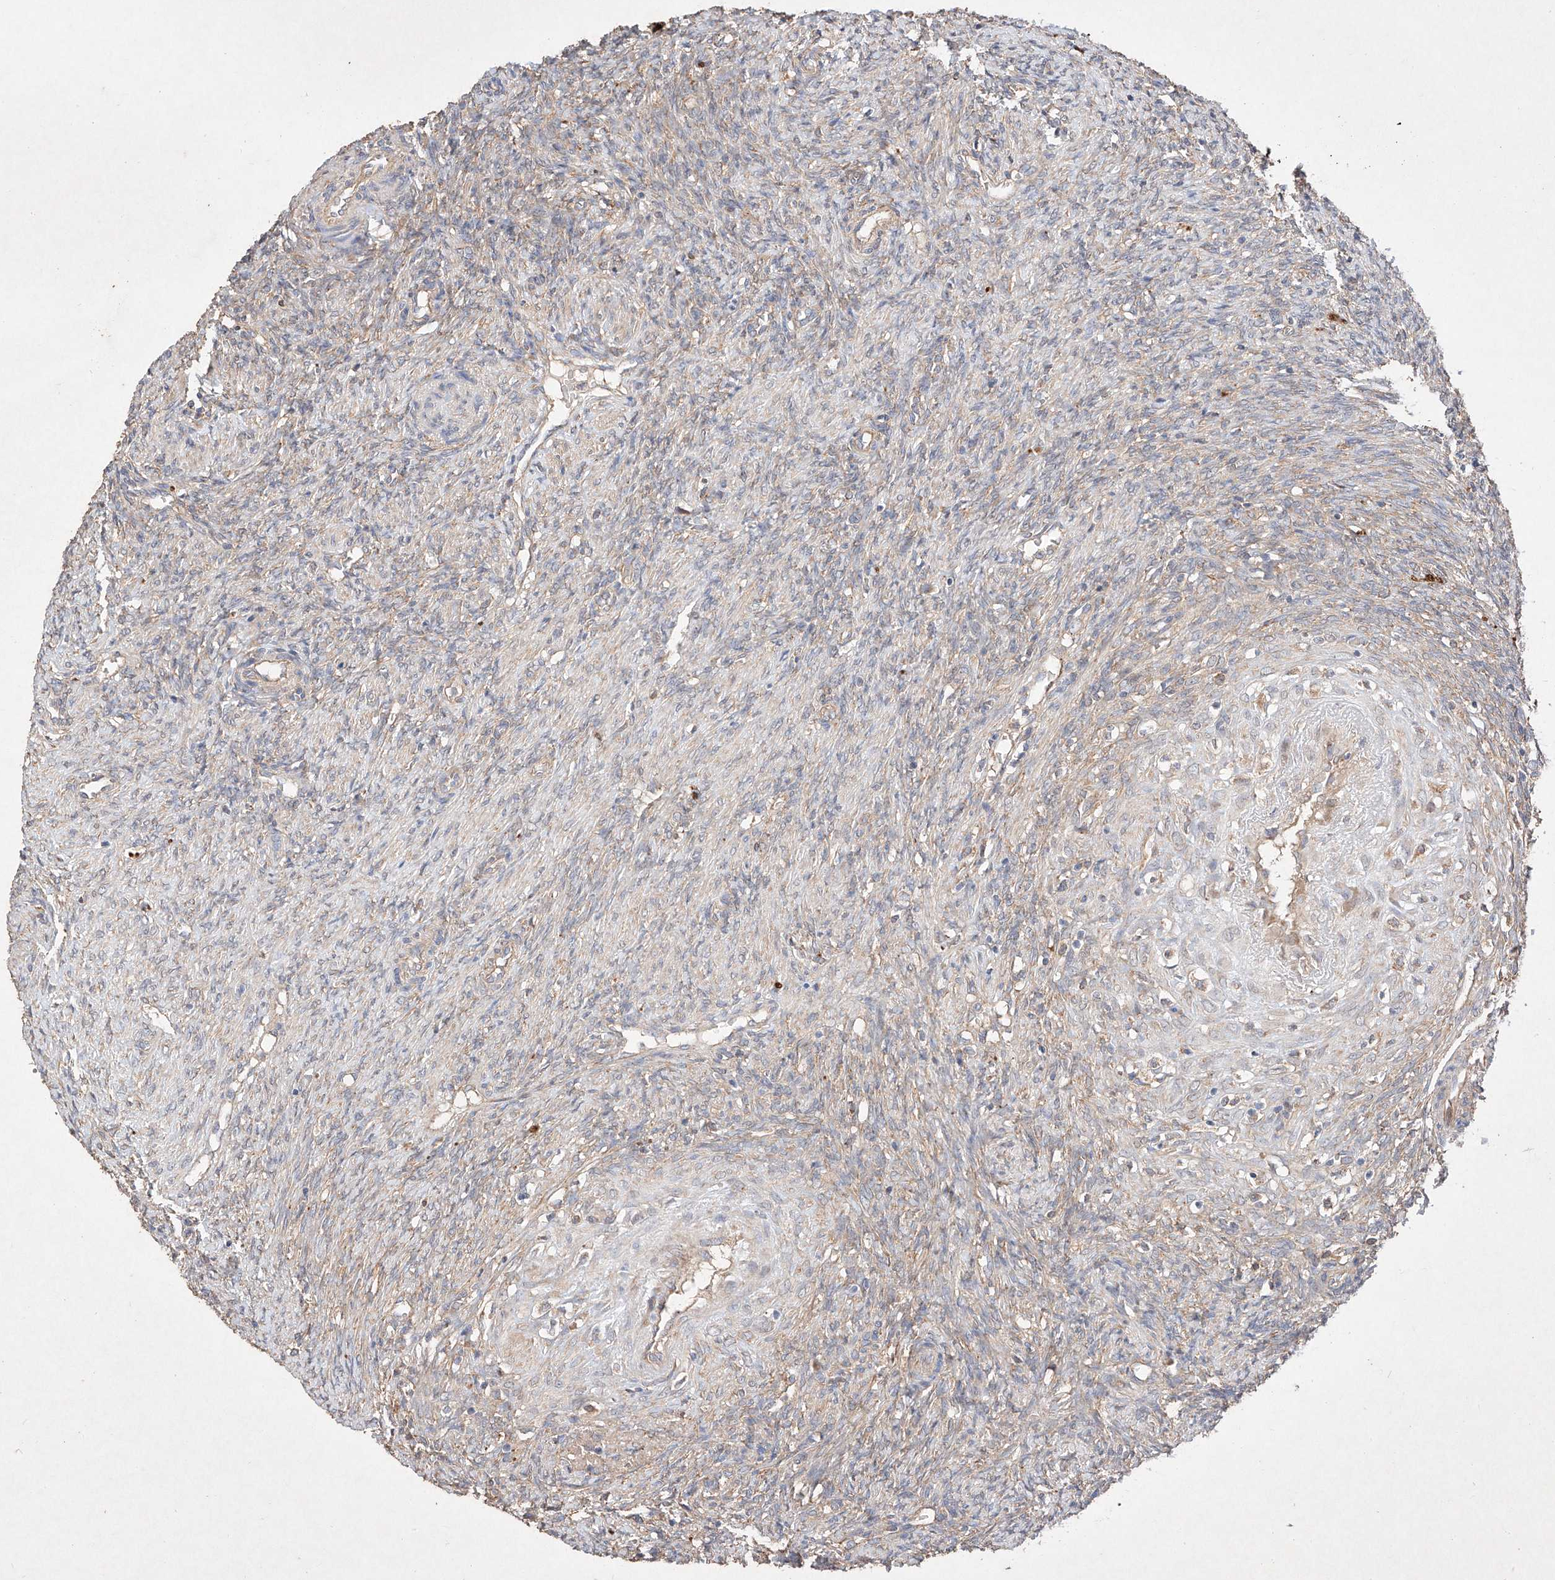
{"staining": {"intensity": "negative", "quantity": "none", "location": "none"}, "tissue": "ovary", "cell_type": "Ovarian stroma cells", "image_type": "normal", "snomed": [{"axis": "morphology", "description": "Normal tissue, NOS"}, {"axis": "topography", "description": "Ovary"}], "caption": "This is an IHC micrograph of normal ovary. There is no positivity in ovarian stroma cells.", "gene": "C6orf62", "patient": {"sex": "female", "age": 41}}